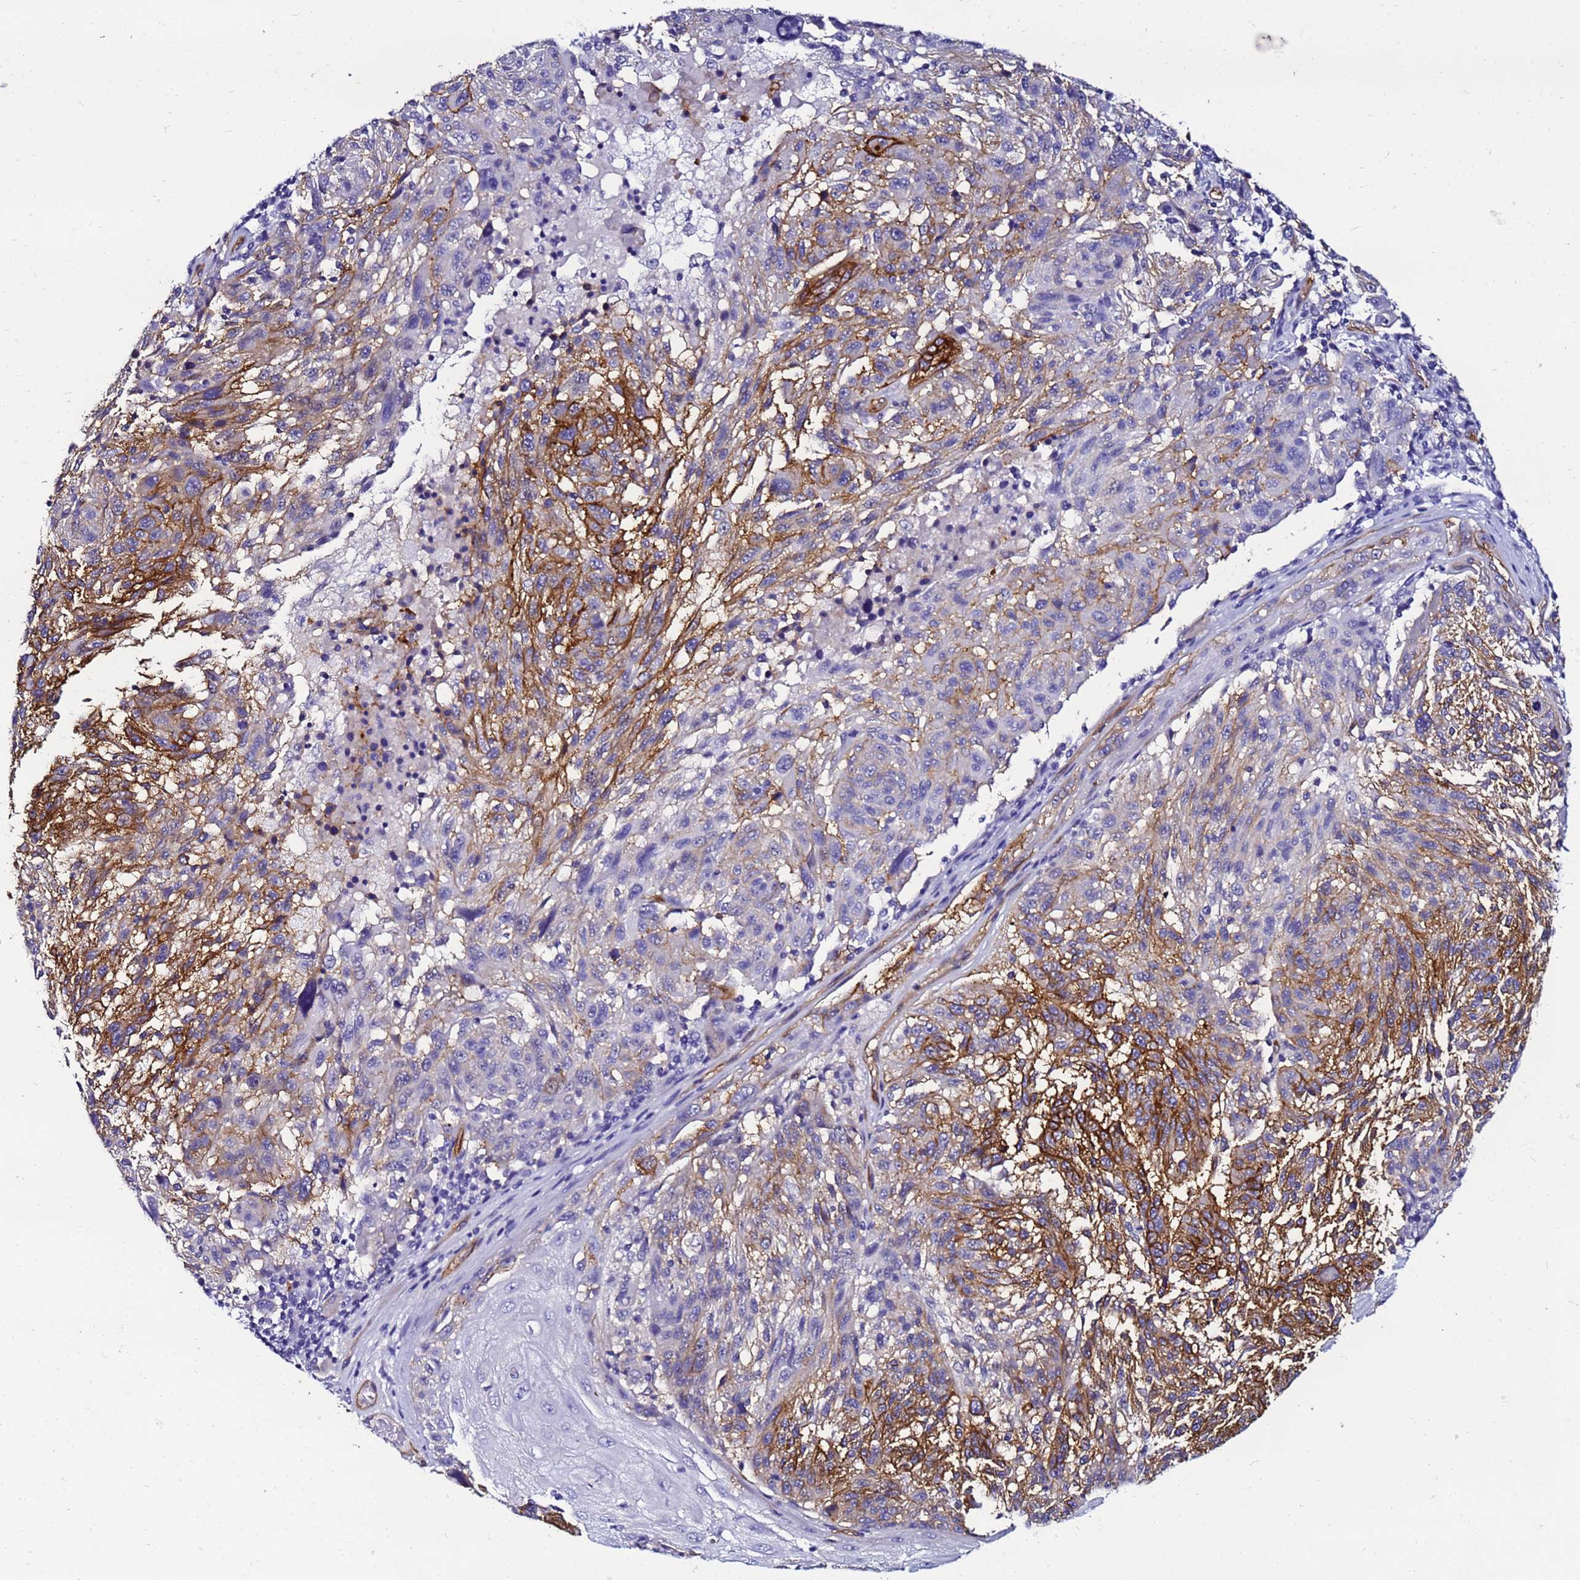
{"staining": {"intensity": "strong", "quantity": "25%-75%", "location": "cytoplasmic/membranous"}, "tissue": "melanoma", "cell_type": "Tumor cells", "image_type": "cancer", "snomed": [{"axis": "morphology", "description": "Malignant melanoma, NOS"}, {"axis": "topography", "description": "Skin"}], "caption": "Melanoma stained for a protein (brown) shows strong cytoplasmic/membranous positive positivity in approximately 25%-75% of tumor cells.", "gene": "DEFB104A", "patient": {"sex": "male", "age": 53}}